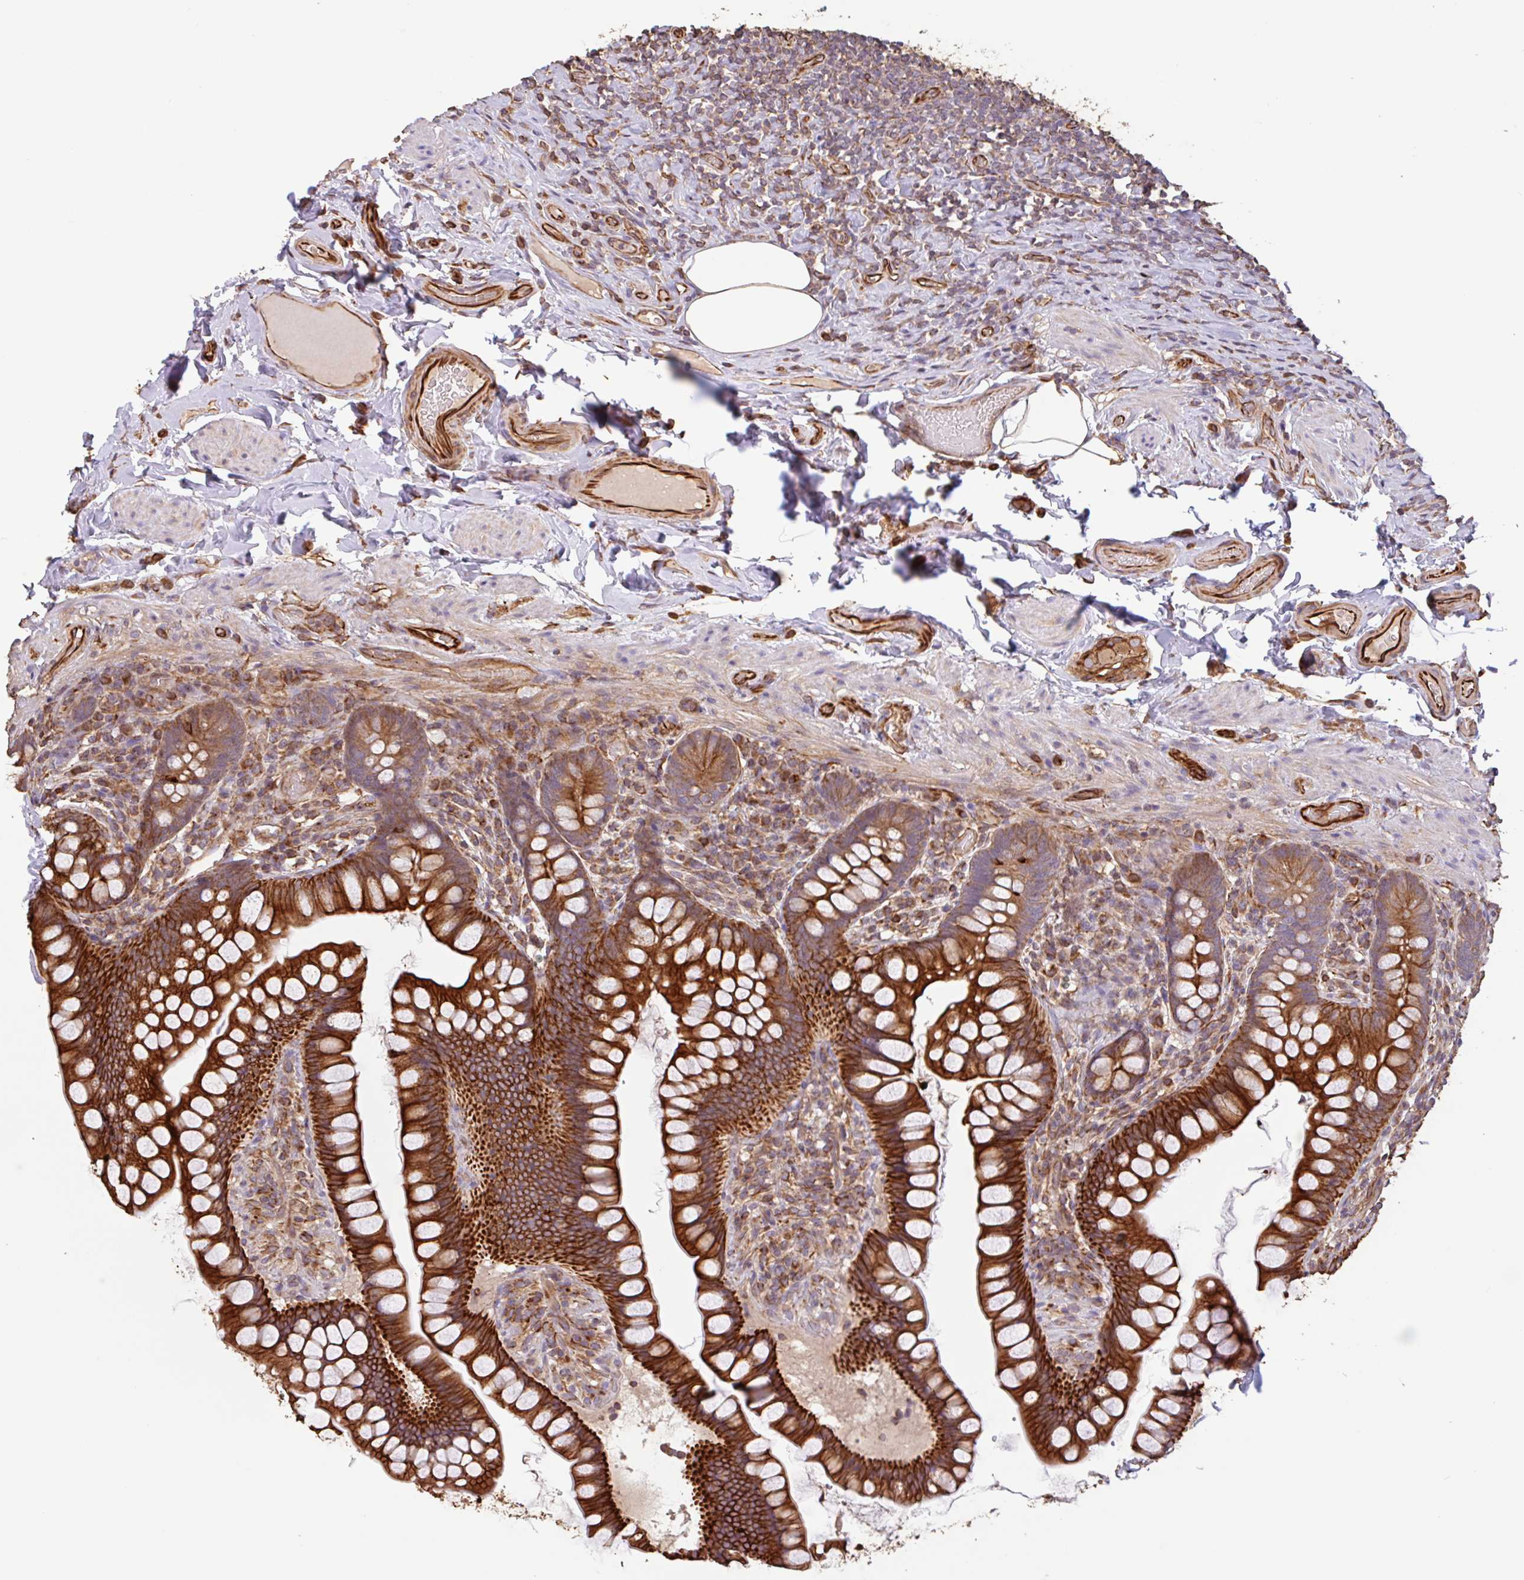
{"staining": {"intensity": "strong", "quantity": ">75%", "location": "cytoplasmic/membranous"}, "tissue": "small intestine", "cell_type": "Glandular cells", "image_type": "normal", "snomed": [{"axis": "morphology", "description": "Normal tissue, NOS"}, {"axis": "topography", "description": "Small intestine"}], "caption": "IHC (DAB) staining of normal small intestine exhibits strong cytoplasmic/membranous protein staining in approximately >75% of glandular cells.", "gene": "ZNF790", "patient": {"sex": "male", "age": 70}}